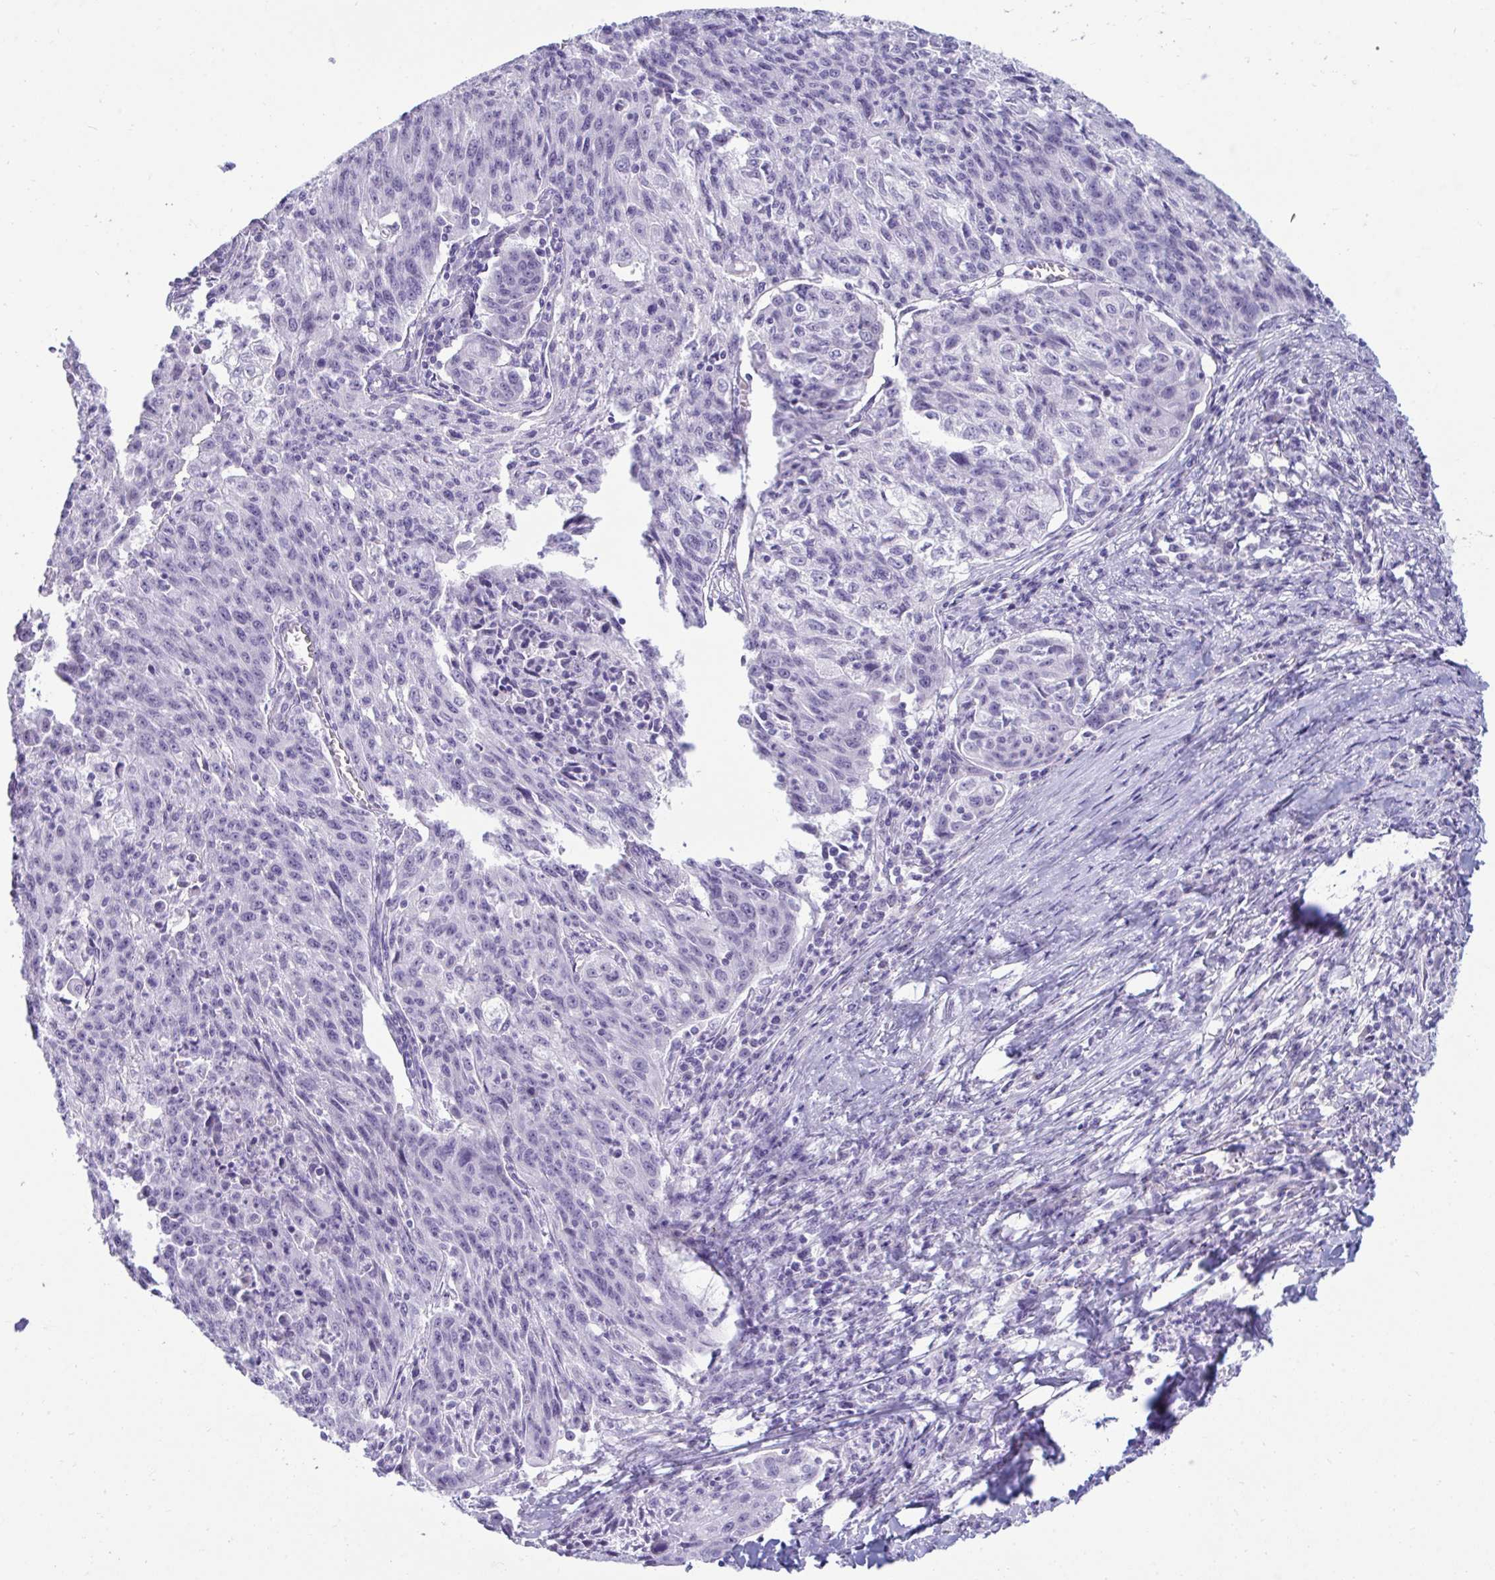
{"staining": {"intensity": "negative", "quantity": "none", "location": "none"}, "tissue": "lung cancer", "cell_type": "Tumor cells", "image_type": "cancer", "snomed": [{"axis": "morphology", "description": "Squamous cell carcinoma, NOS"}, {"axis": "morphology", "description": "Squamous cell carcinoma, metastatic, NOS"}, {"axis": "topography", "description": "Bronchus"}, {"axis": "topography", "description": "Lung"}], "caption": "An image of lung cancer (squamous cell carcinoma) stained for a protein reveals no brown staining in tumor cells.", "gene": "UBL3", "patient": {"sex": "male", "age": 62}}